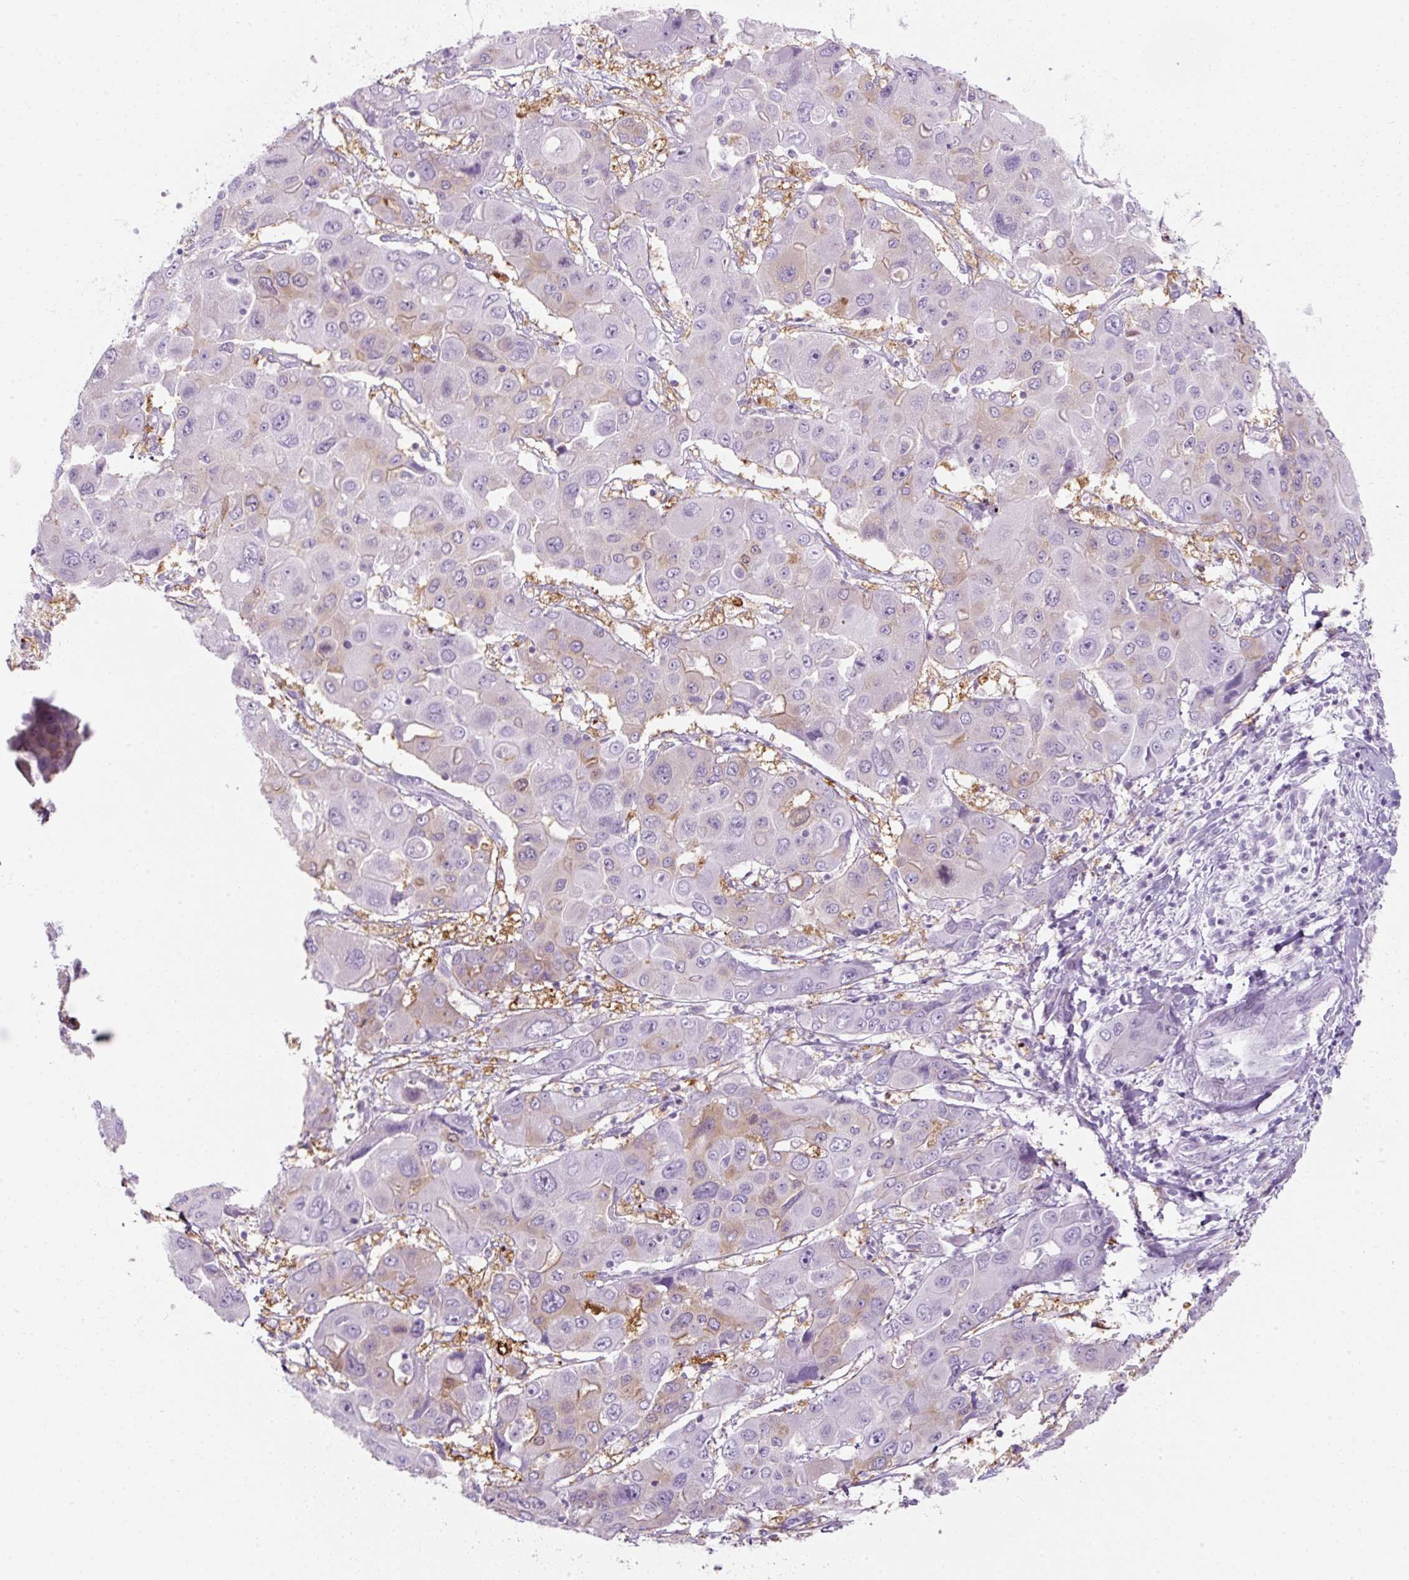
{"staining": {"intensity": "weak", "quantity": "<25%", "location": "cytoplasmic/membranous"}, "tissue": "liver cancer", "cell_type": "Tumor cells", "image_type": "cancer", "snomed": [{"axis": "morphology", "description": "Cholangiocarcinoma"}, {"axis": "topography", "description": "Liver"}], "caption": "DAB (3,3'-diaminobenzidine) immunohistochemical staining of human cholangiocarcinoma (liver) reveals no significant positivity in tumor cells. (DAB immunohistochemistry with hematoxylin counter stain).", "gene": "PF4V1", "patient": {"sex": "male", "age": 67}}